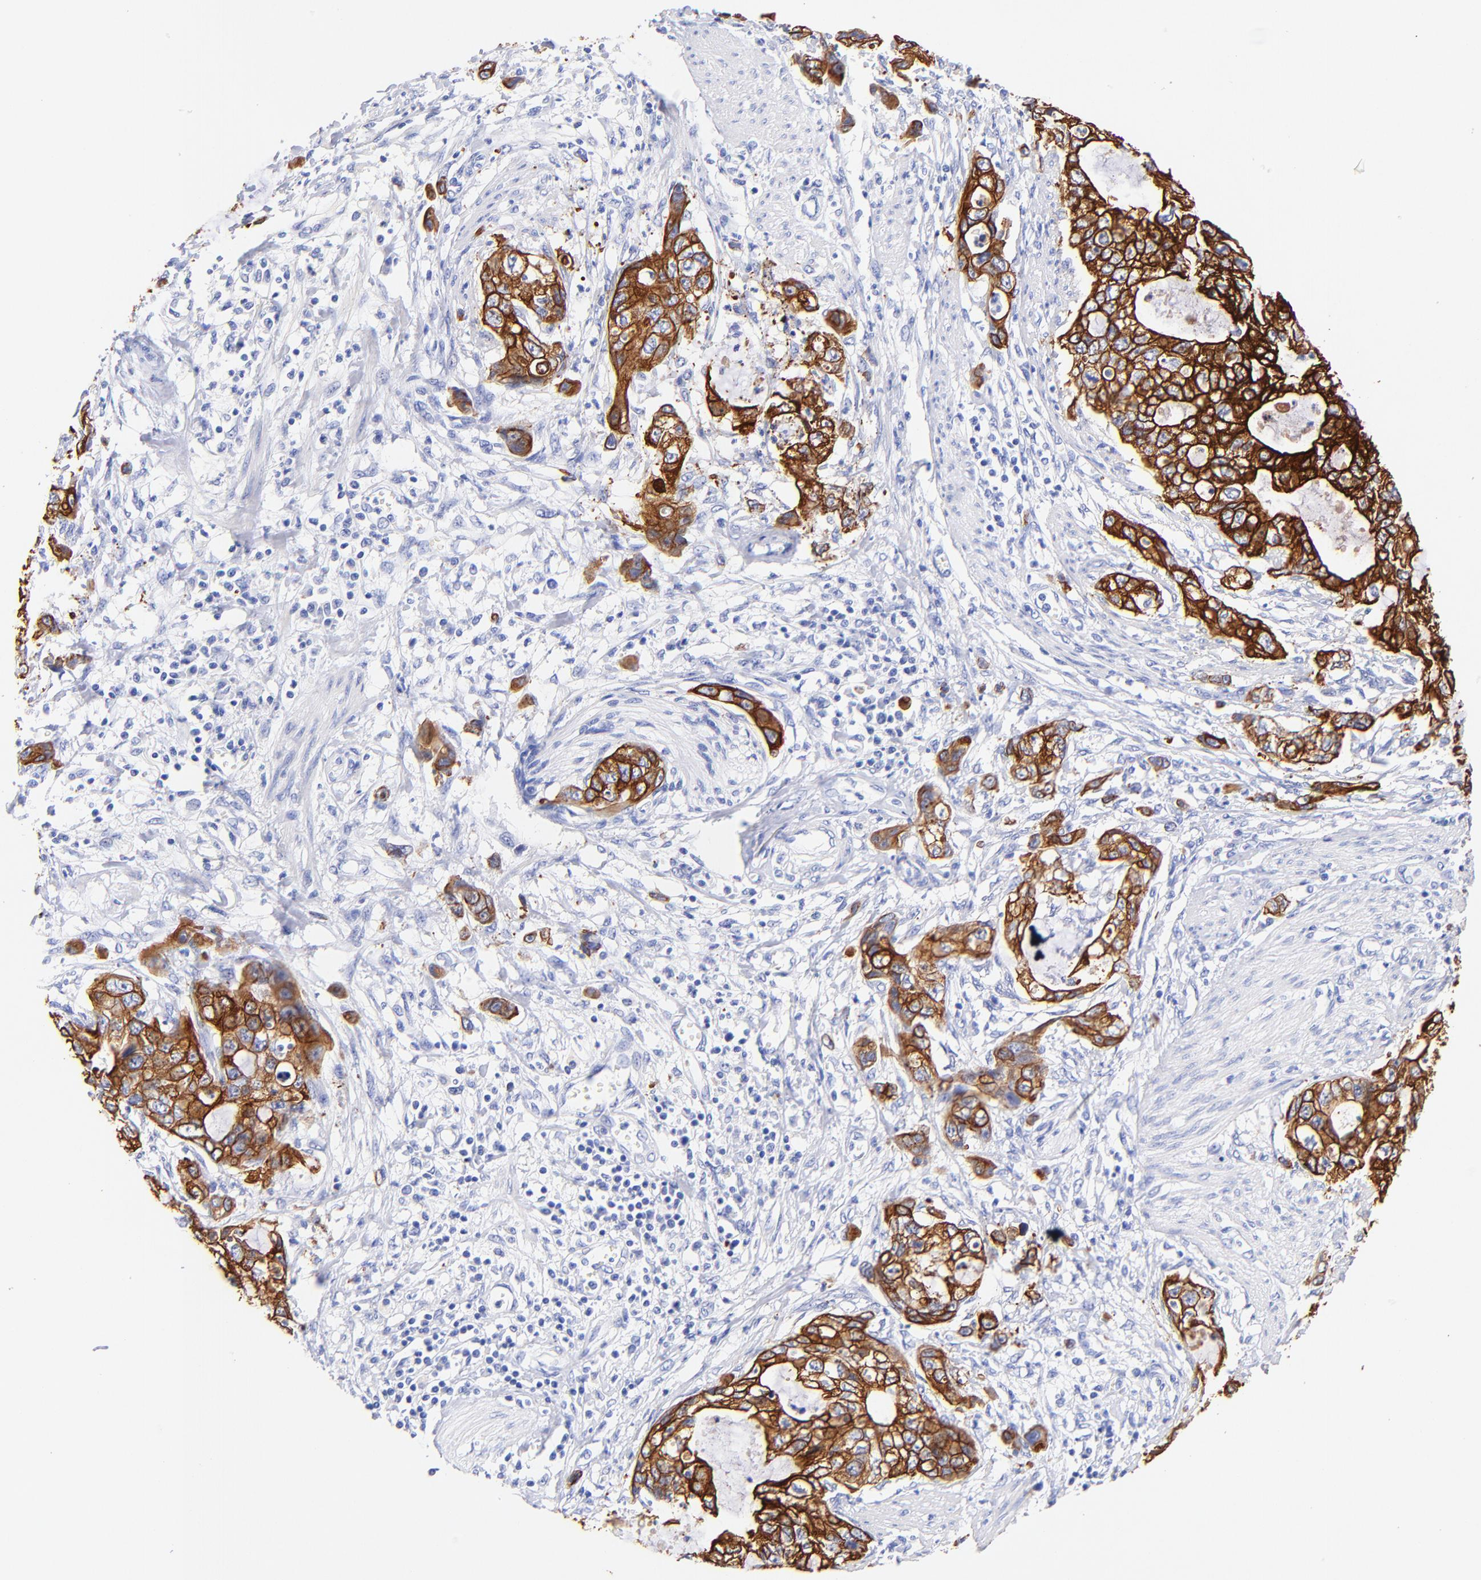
{"staining": {"intensity": "strong", "quantity": ">75%", "location": "cytoplasmic/membranous"}, "tissue": "stomach cancer", "cell_type": "Tumor cells", "image_type": "cancer", "snomed": [{"axis": "morphology", "description": "Adenocarcinoma, NOS"}, {"axis": "topography", "description": "Stomach, upper"}], "caption": "Immunohistochemistry (IHC) image of stomach adenocarcinoma stained for a protein (brown), which exhibits high levels of strong cytoplasmic/membranous expression in about >75% of tumor cells.", "gene": "KRT19", "patient": {"sex": "female", "age": 52}}